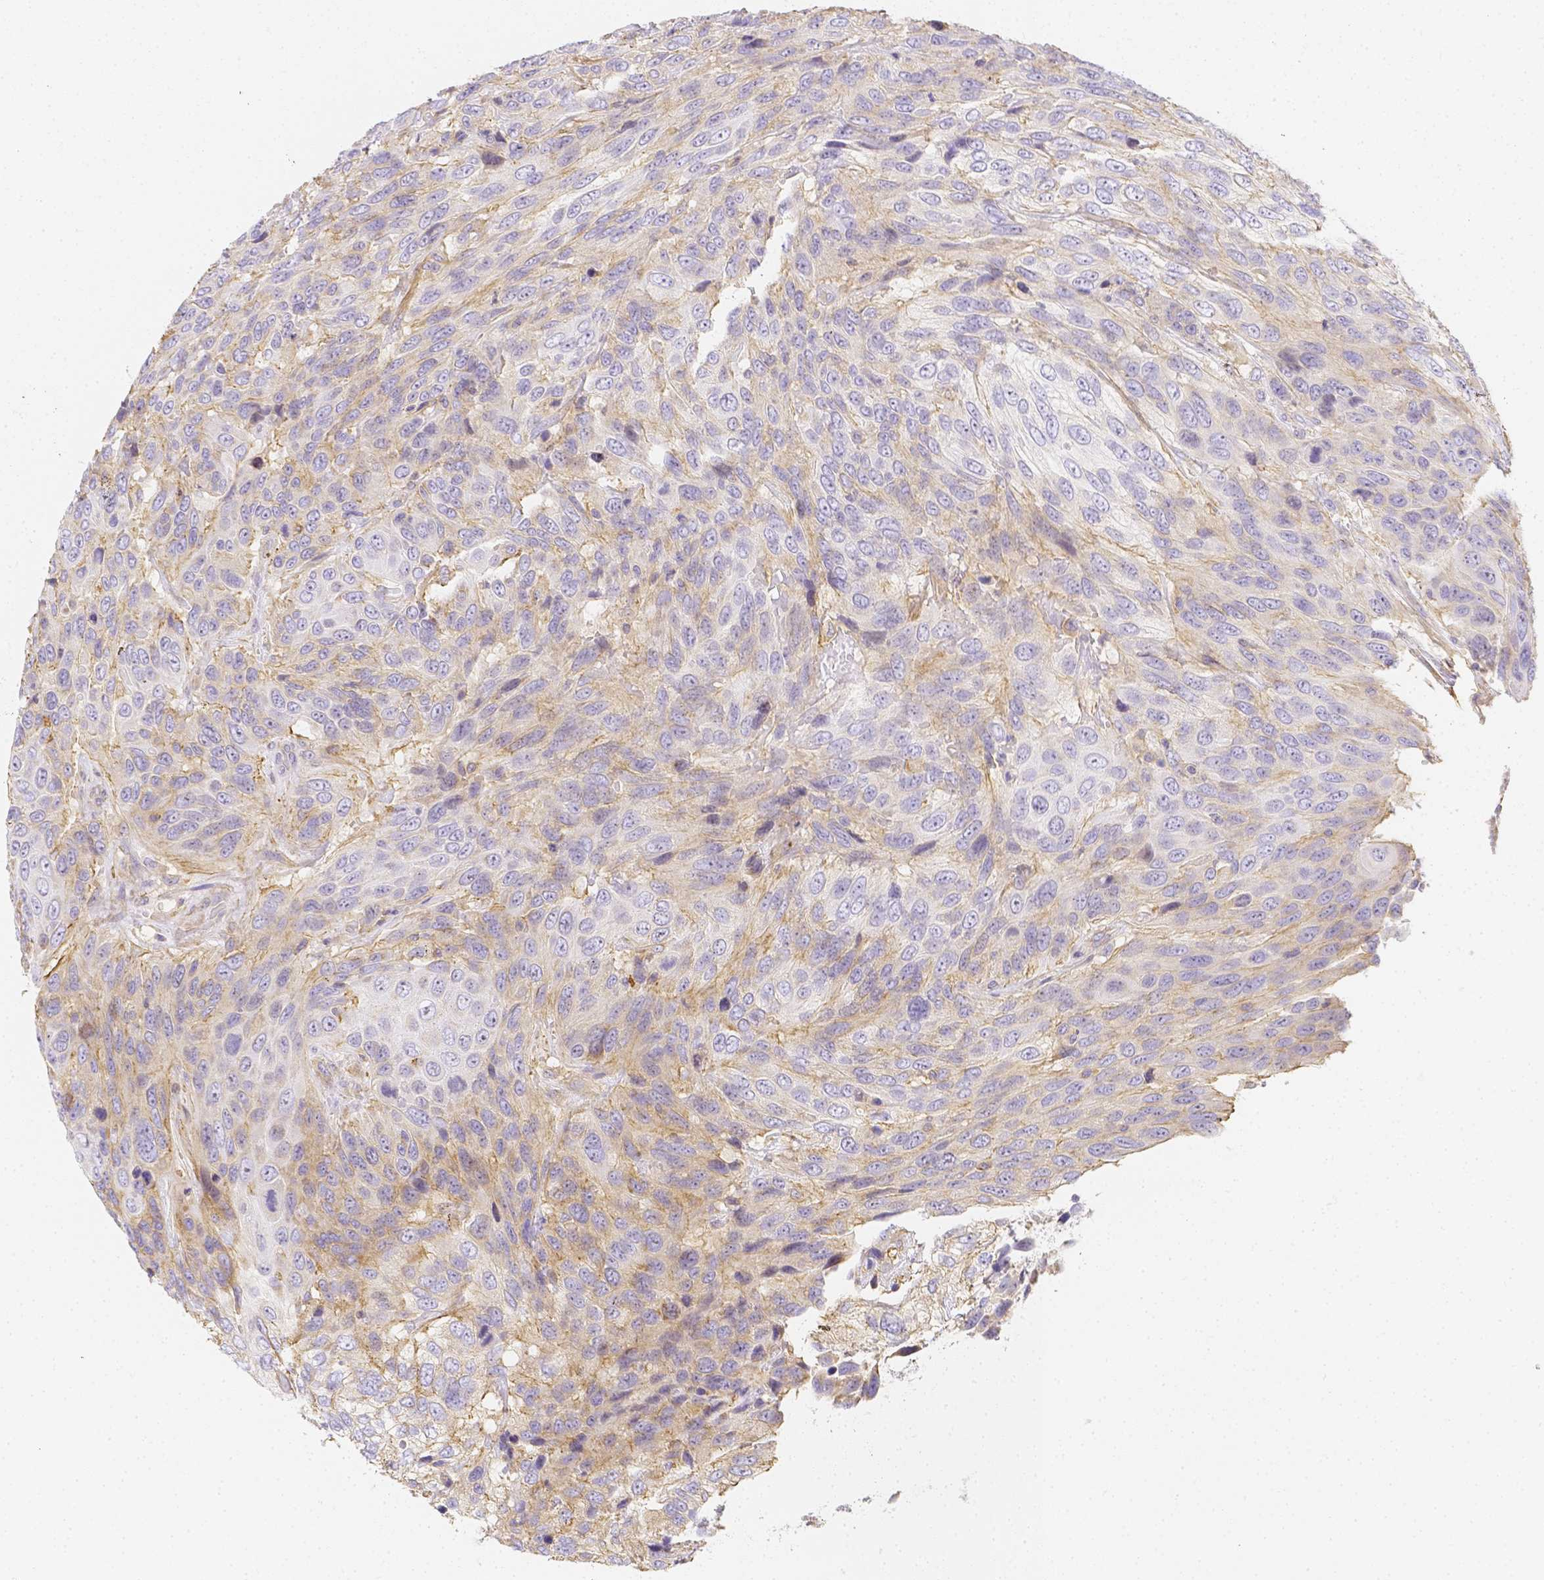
{"staining": {"intensity": "weak", "quantity": "25%-75%", "location": "cytoplasmic/membranous"}, "tissue": "urothelial cancer", "cell_type": "Tumor cells", "image_type": "cancer", "snomed": [{"axis": "morphology", "description": "Urothelial carcinoma, High grade"}, {"axis": "topography", "description": "Urinary bladder"}], "caption": "Immunohistochemical staining of high-grade urothelial carcinoma demonstrates low levels of weak cytoplasmic/membranous protein positivity in approximately 25%-75% of tumor cells. (Brightfield microscopy of DAB IHC at high magnification).", "gene": "ASAH2", "patient": {"sex": "female", "age": 70}}